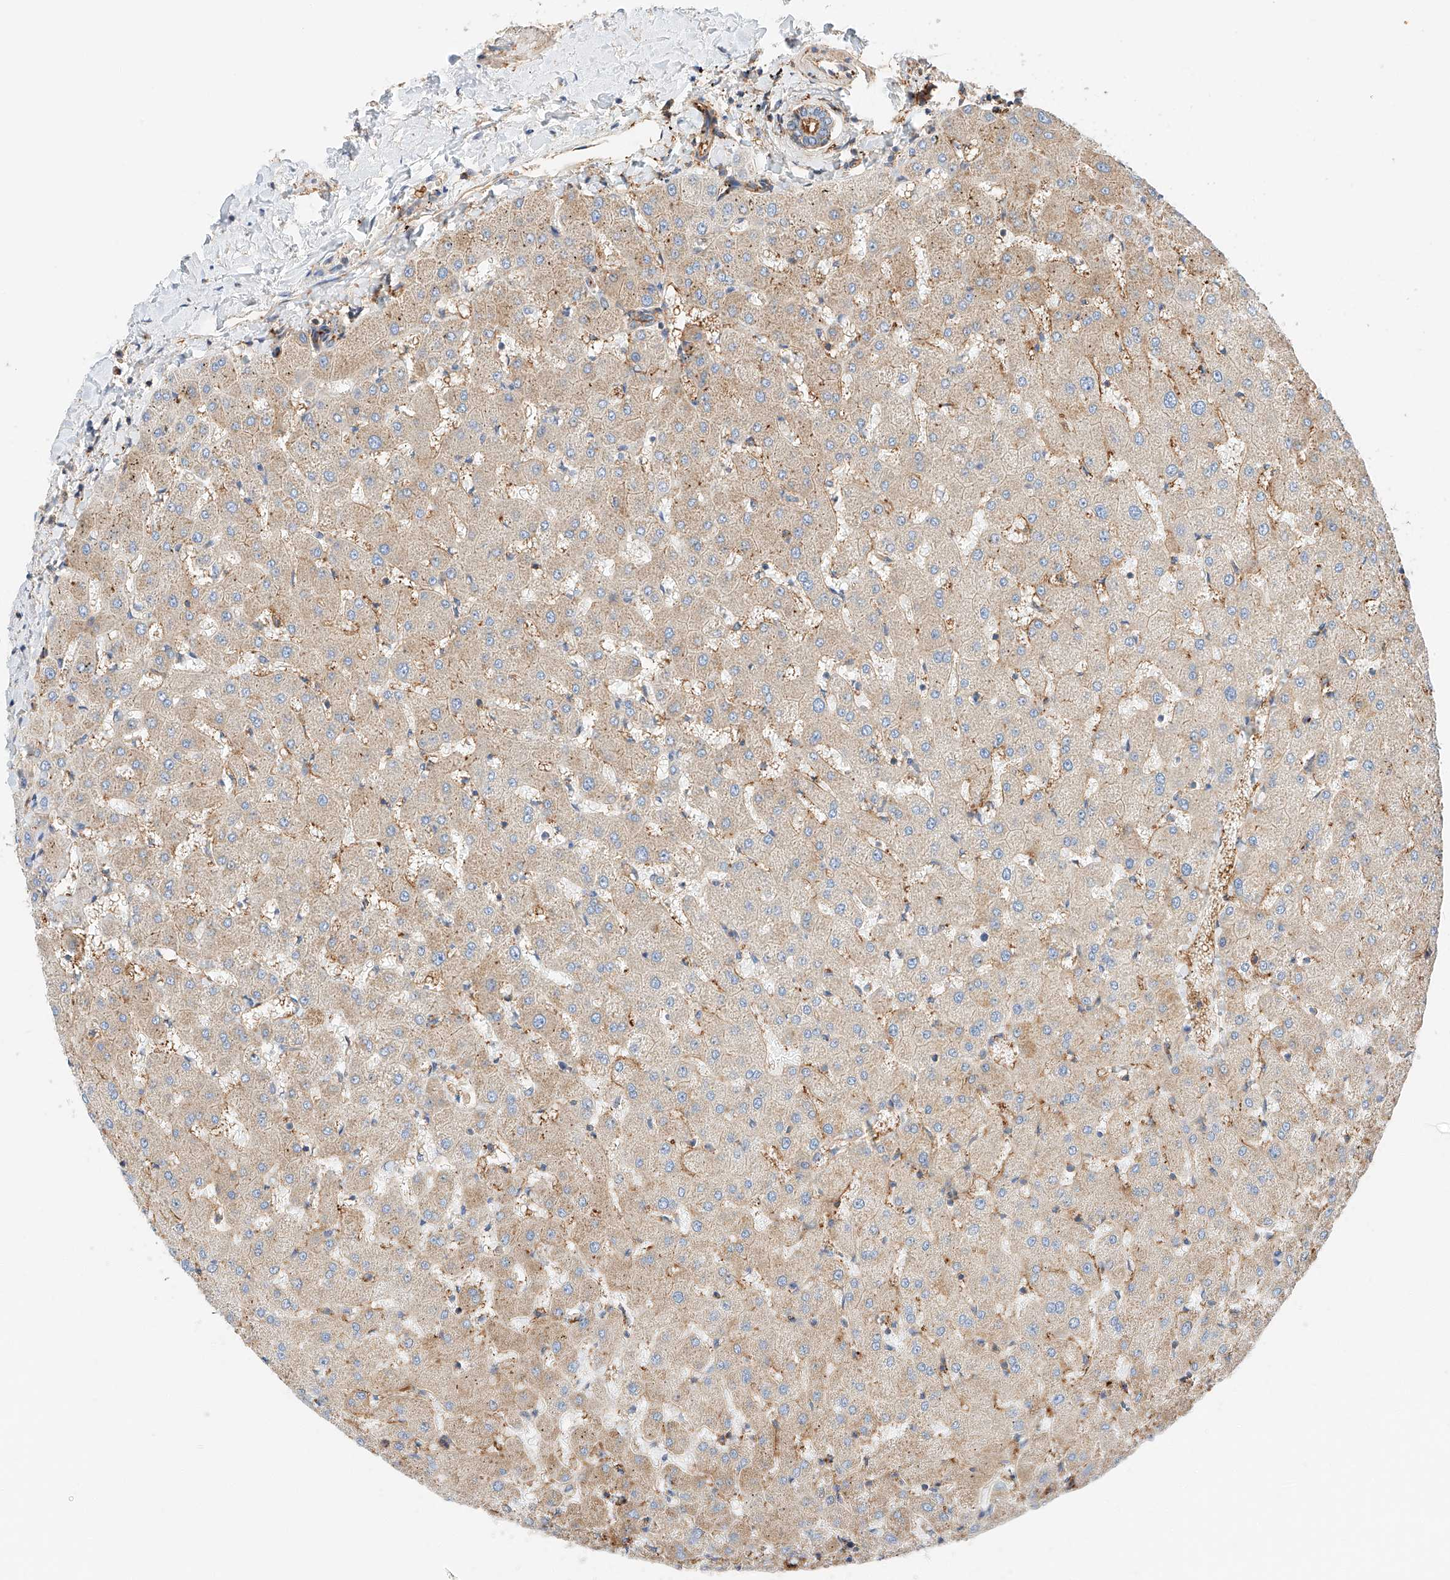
{"staining": {"intensity": "moderate", "quantity": "<25%", "location": "cytoplasmic/membranous"}, "tissue": "liver", "cell_type": "Cholangiocytes", "image_type": "normal", "snomed": [{"axis": "morphology", "description": "Normal tissue, NOS"}, {"axis": "topography", "description": "Liver"}], "caption": "High-power microscopy captured an immunohistochemistry photomicrograph of unremarkable liver, revealing moderate cytoplasmic/membranous positivity in approximately <25% of cholangiocytes. The staining was performed using DAB, with brown indicating positive protein expression. Nuclei are stained blue with hematoxylin.", "gene": "ENSG00000259132", "patient": {"sex": "female", "age": 63}}